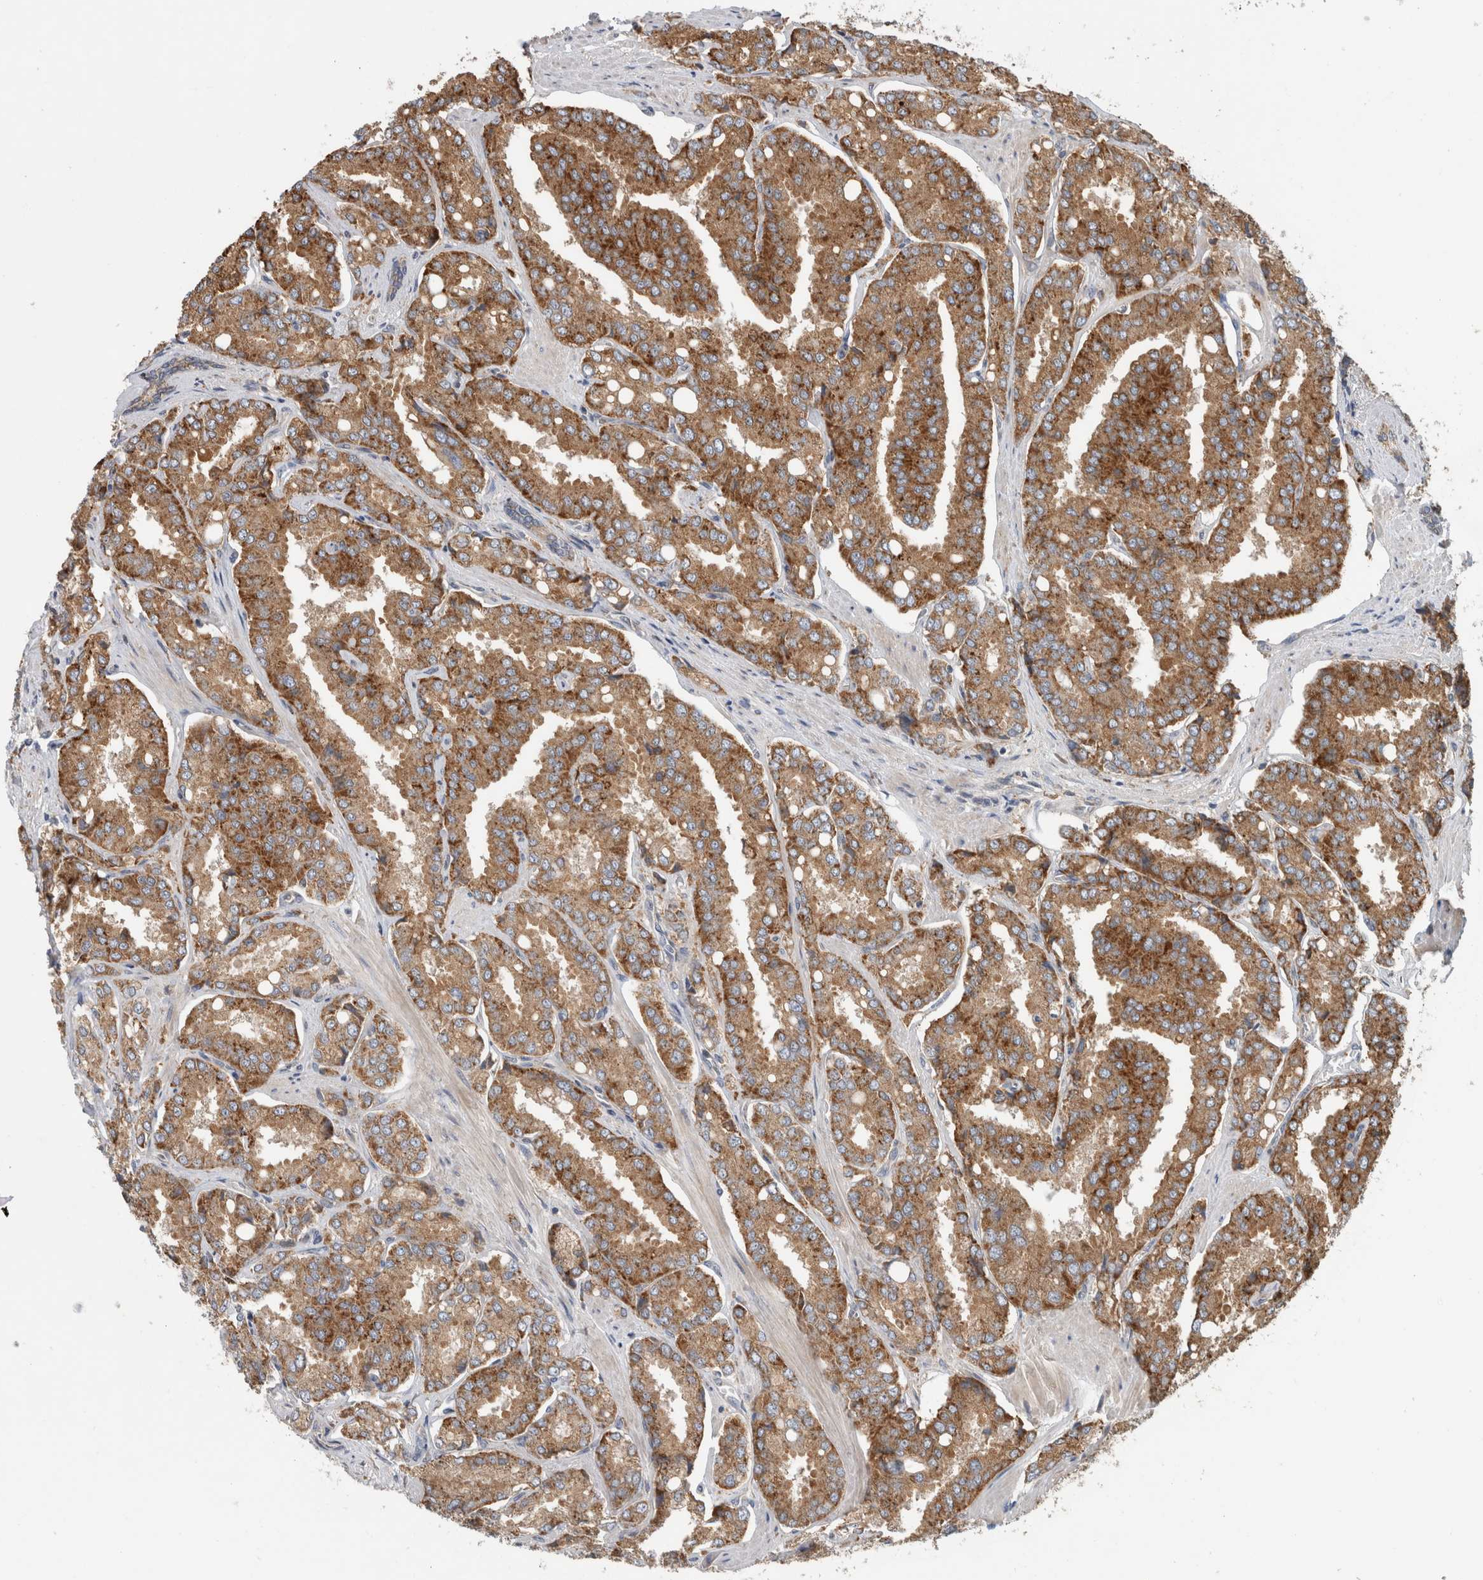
{"staining": {"intensity": "moderate", "quantity": ">75%", "location": "cytoplasmic/membranous"}, "tissue": "prostate cancer", "cell_type": "Tumor cells", "image_type": "cancer", "snomed": [{"axis": "morphology", "description": "Adenocarcinoma, High grade"}, {"axis": "topography", "description": "Prostate"}], "caption": "Immunohistochemistry micrograph of human adenocarcinoma (high-grade) (prostate) stained for a protein (brown), which exhibits medium levels of moderate cytoplasmic/membranous positivity in about >75% of tumor cells.", "gene": "ADGRL3", "patient": {"sex": "male", "age": 50}}